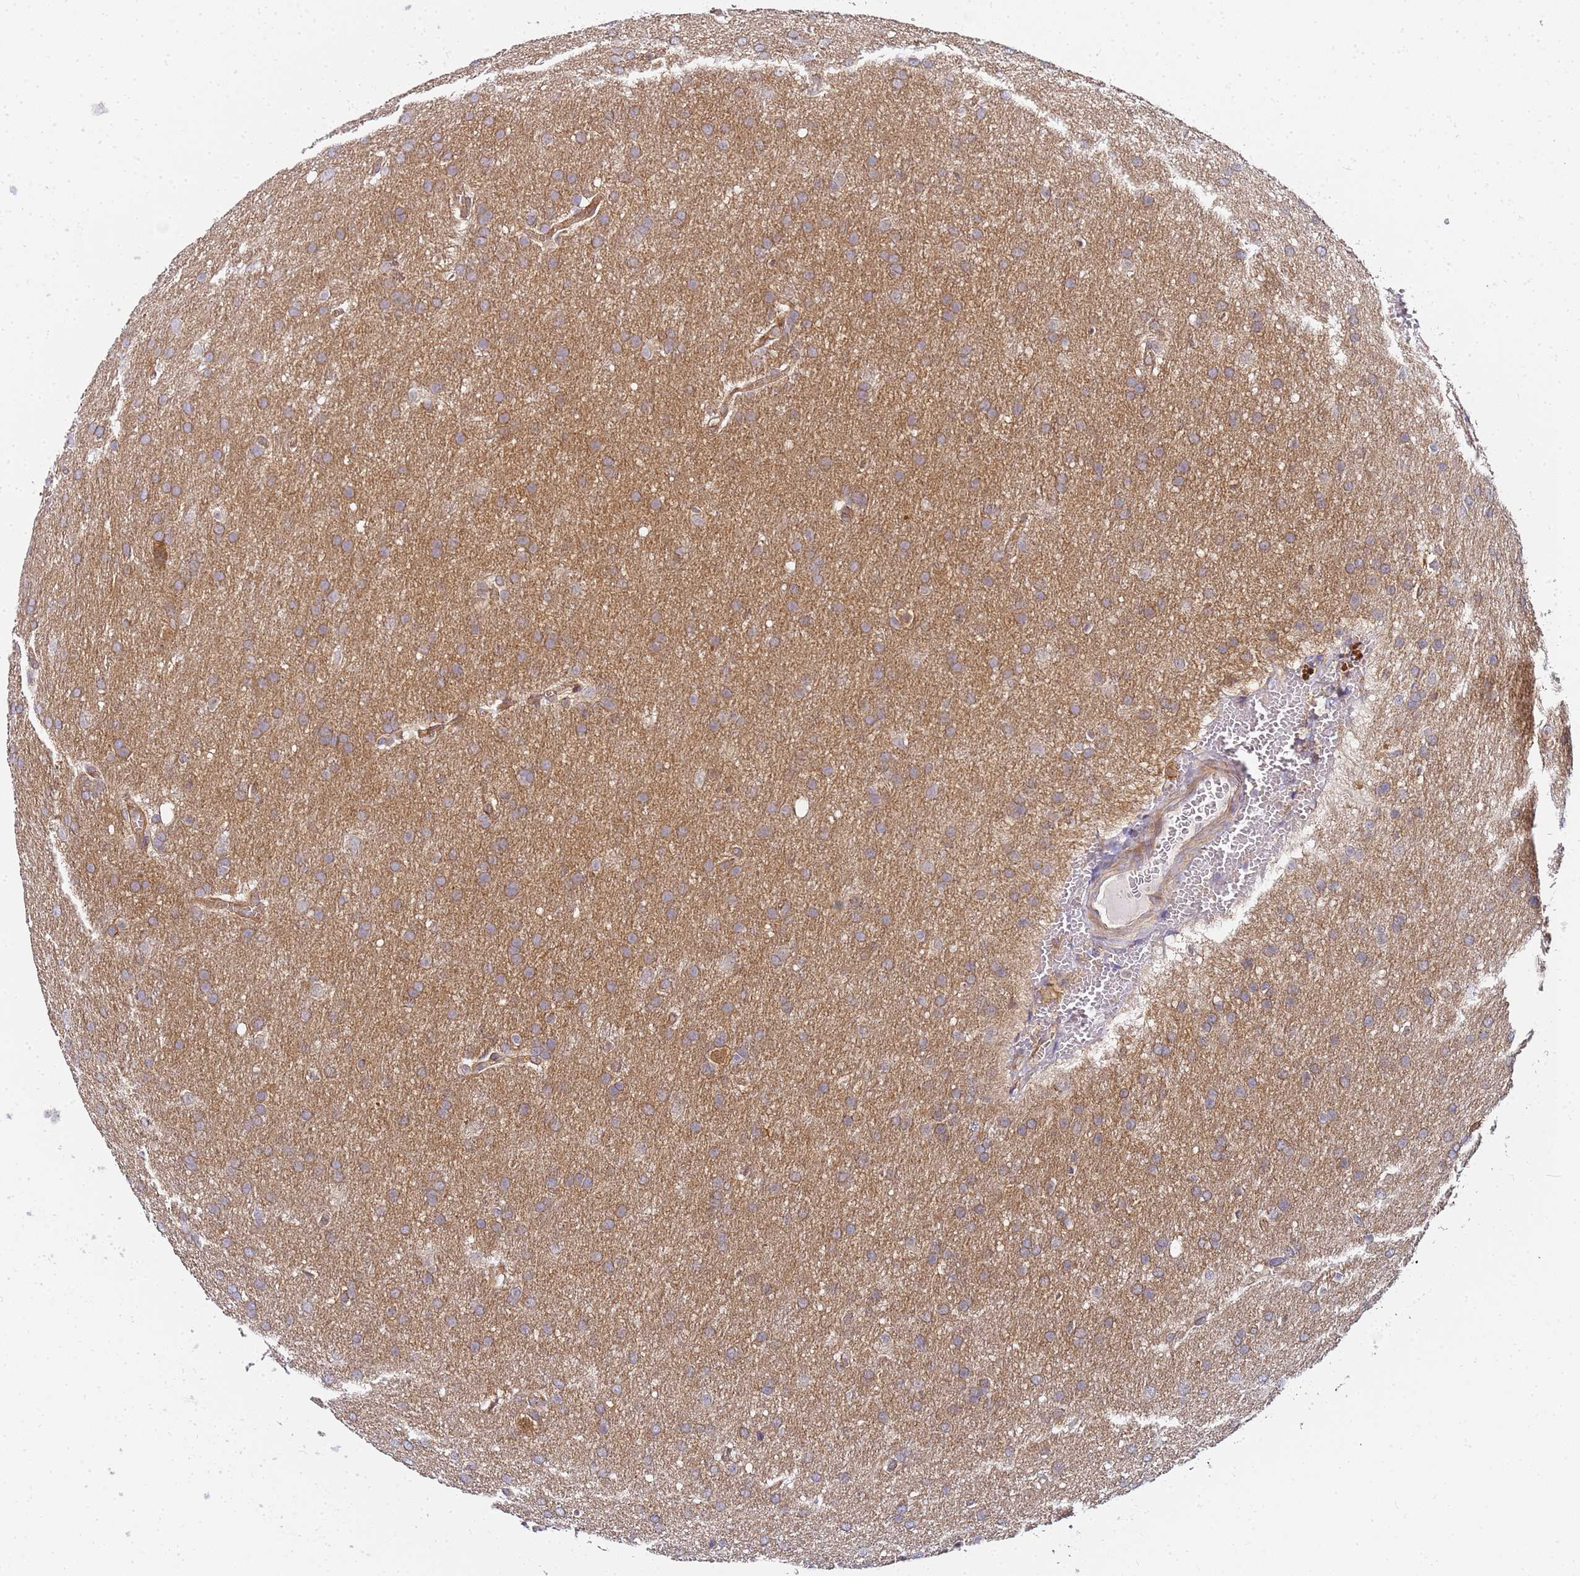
{"staining": {"intensity": "weak", "quantity": ">75%", "location": "cytoplasmic/membranous"}, "tissue": "glioma", "cell_type": "Tumor cells", "image_type": "cancer", "snomed": [{"axis": "morphology", "description": "Glioma, malignant, Low grade"}, {"axis": "topography", "description": "Brain"}], "caption": "Protein analysis of glioma tissue reveals weak cytoplasmic/membranous expression in approximately >75% of tumor cells.", "gene": "CHM", "patient": {"sex": "female", "age": 32}}